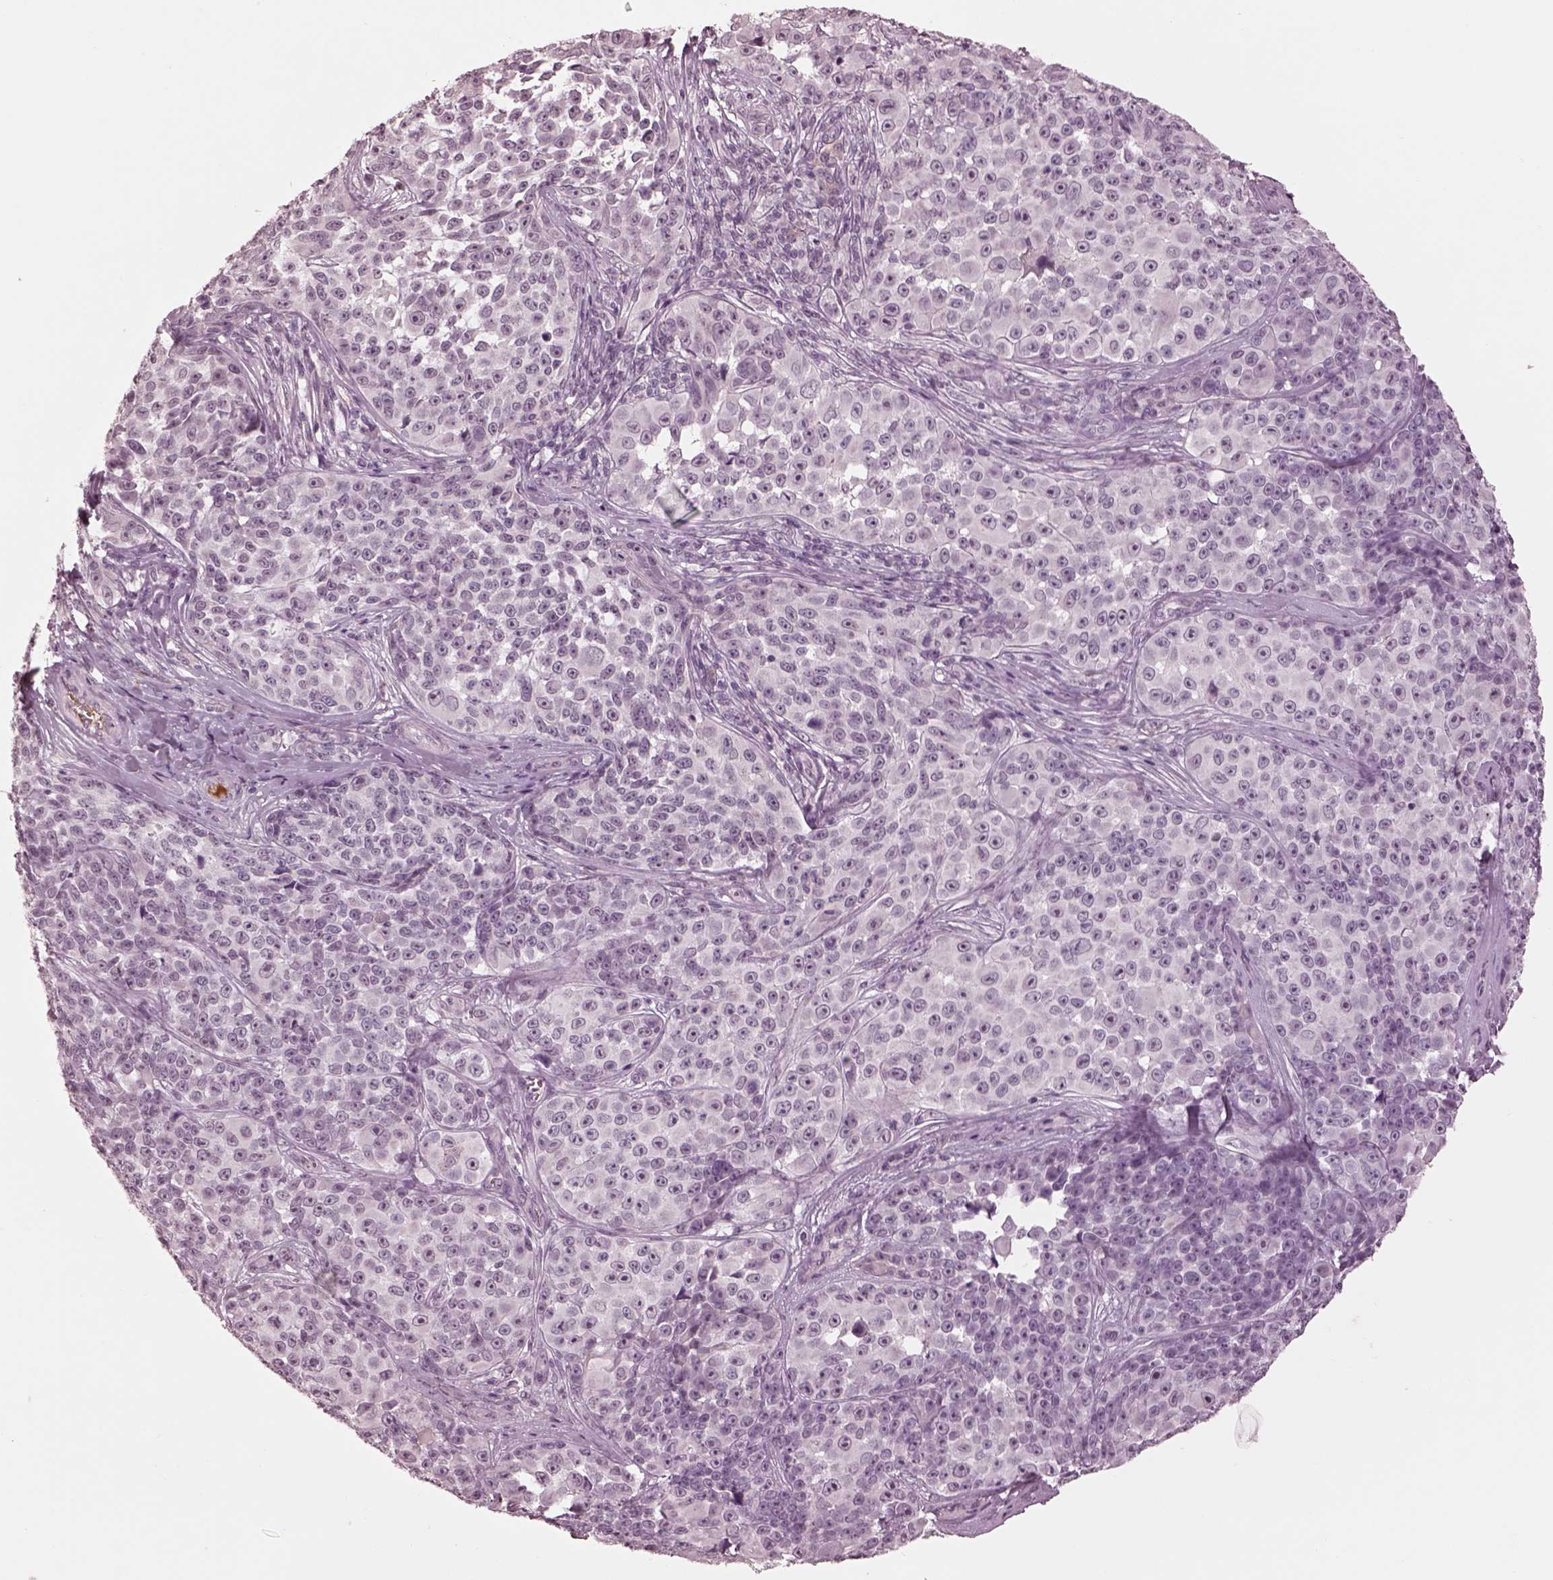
{"staining": {"intensity": "negative", "quantity": "none", "location": "none"}, "tissue": "melanoma", "cell_type": "Tumor cells", "image_type": "cancer", "snomed": [{"axis": "morphology", "description": "Malignant melanoma, NOS"}, {"axis": "topography", "description": "Skin"}], "caption": "High magnification brightfield microscopy of malignant melanoma stained with DAB (3,3'-diaminobenzidine) (brown) and counterstained with hematoxylin (blue): tumor cells show no significant expression.", "gene": "KCNA2", "patient": {"sex": "female", "age": 88}}